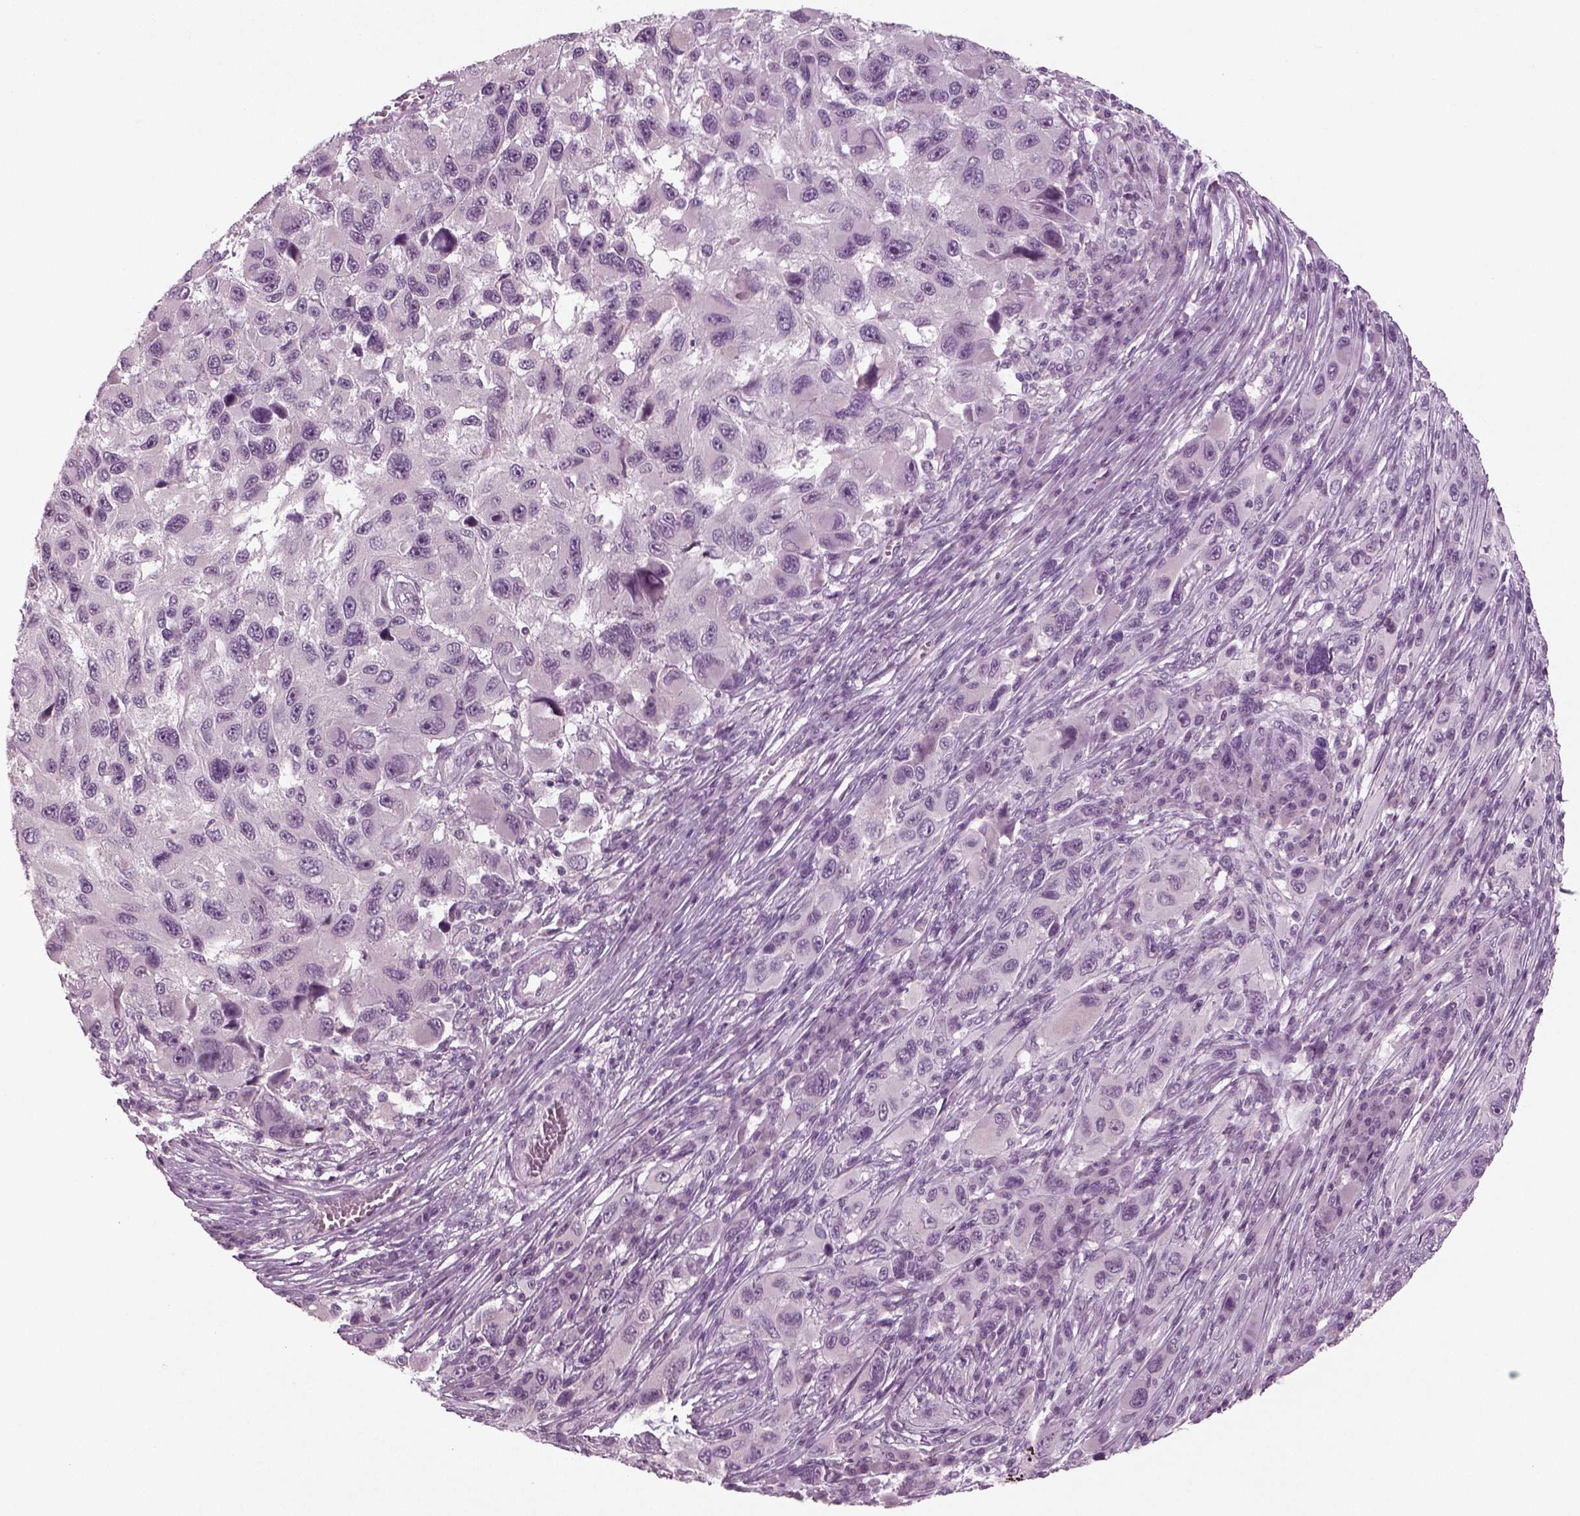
{"staining": {"intensity": "negative", "quantity": "none", "location": "none"}, "tissue": "melanoma", "cell_type": "Tumor cells", "image_type": "cancer", "snomed": [{"axis": "morphology", "description": "Malignant melanoma, NOS"}, {"axis": "topography", "description": "Skin"}], "caption": "Malignant melanoma stained for a protein using immunohistochemistry (IHC) exhibits no expression tumor cells.", "gene": "MGAT4D", "patient": {"sex": "male", "age": 53}}